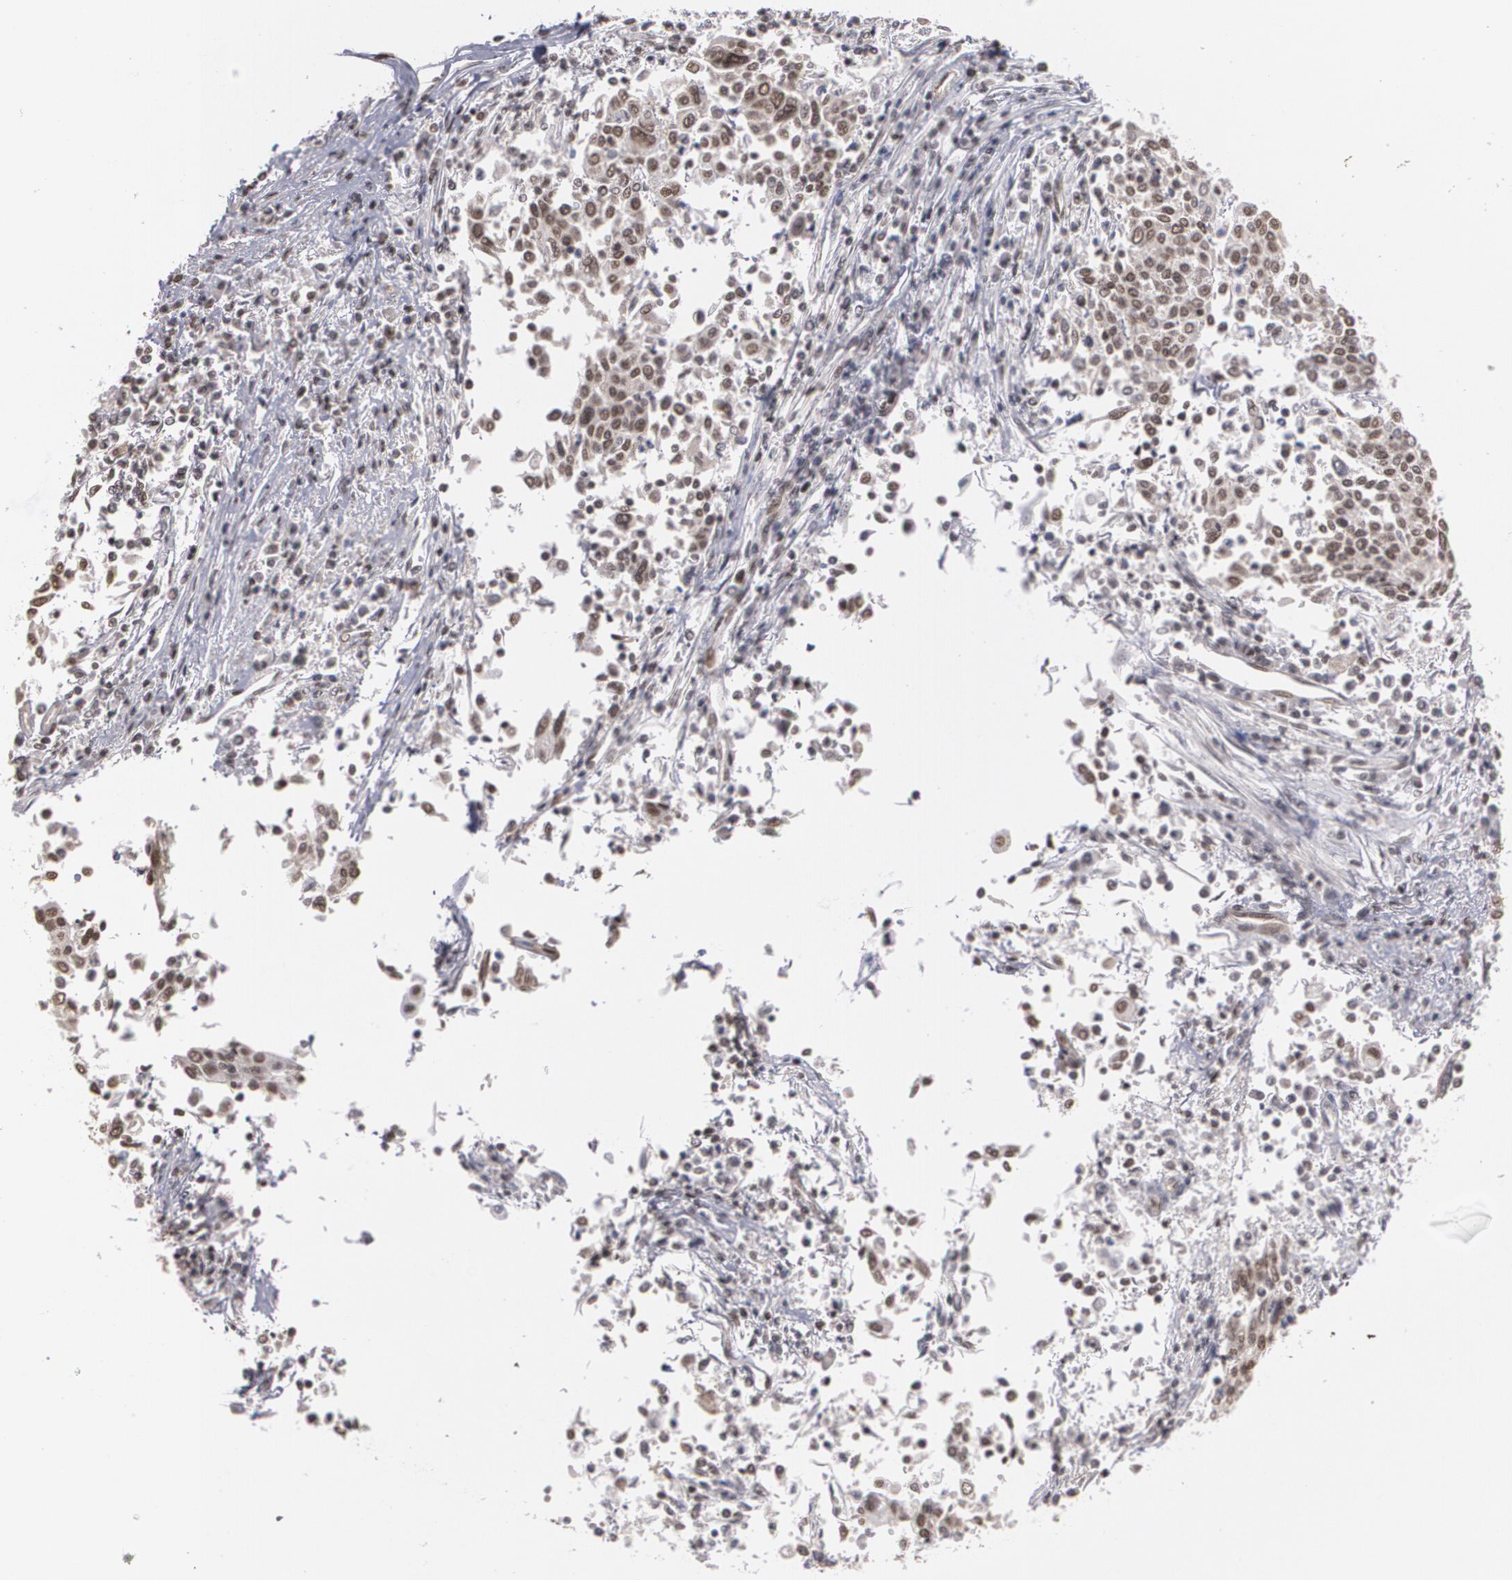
{"staining": {"intensity": "moderate", "quantity": ">75%", "location": "nuclear"}, "tissue": "cervical cancer", "cell_type": "Tumor cells", "image_type": "cancer", "snomed": [{"axis": "morphology", "description": "Squamous cell carcinoma, NOS"}, {"axis": "topography", "description": "Cervix"}], "caption": "The histopathology image displays staining of squamous cell carcinoma (cervical), revealing moderate nuclear protein expression (brown color) within tumor cells. The staining is performed using DAB (3,3'-diaminobenzidine) brown chromogen to label protein expression. The nuclei are counter-stained blue using hematoxylin.", "gene": "ZNF75A", "patient": {"sex": "female", "age": 40}}